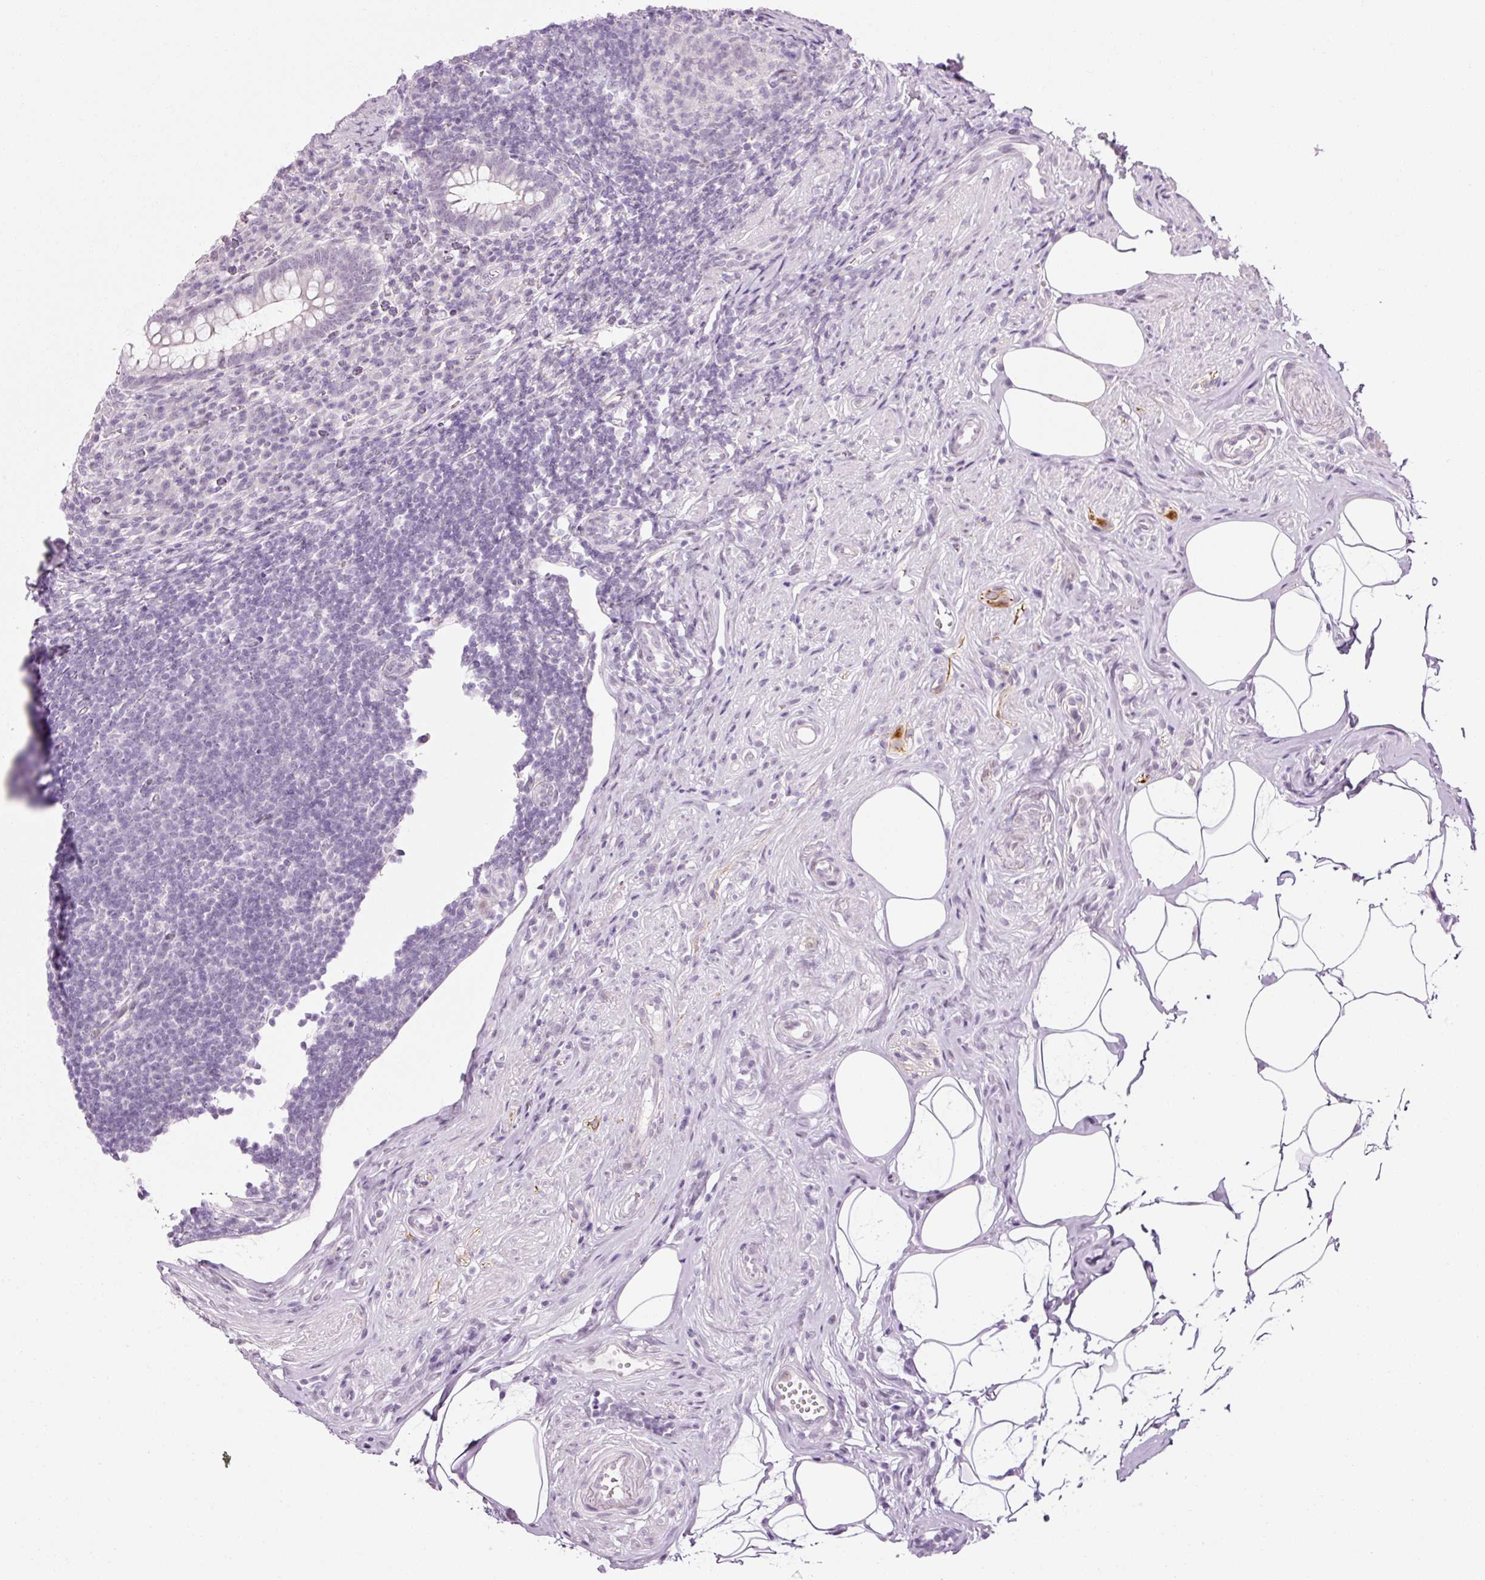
{"staining": {"intensity": "weak", "quantity": "<25%", "location": "nuclear"}, "tissue": "appendix", "cell_type": "Glandular cells", "image_type": "normal", "snomed": [{"axis": "morphology", "description": "Normal tissue, NOS"}, {"axis": "topography", "description": "Appendix"}], "caption": "Appendix stained for a protein using IHC exhibits no staining glandular cells.", "gene": "ANKRD20A1", "patient": {"sex": "female", "age": 56}}